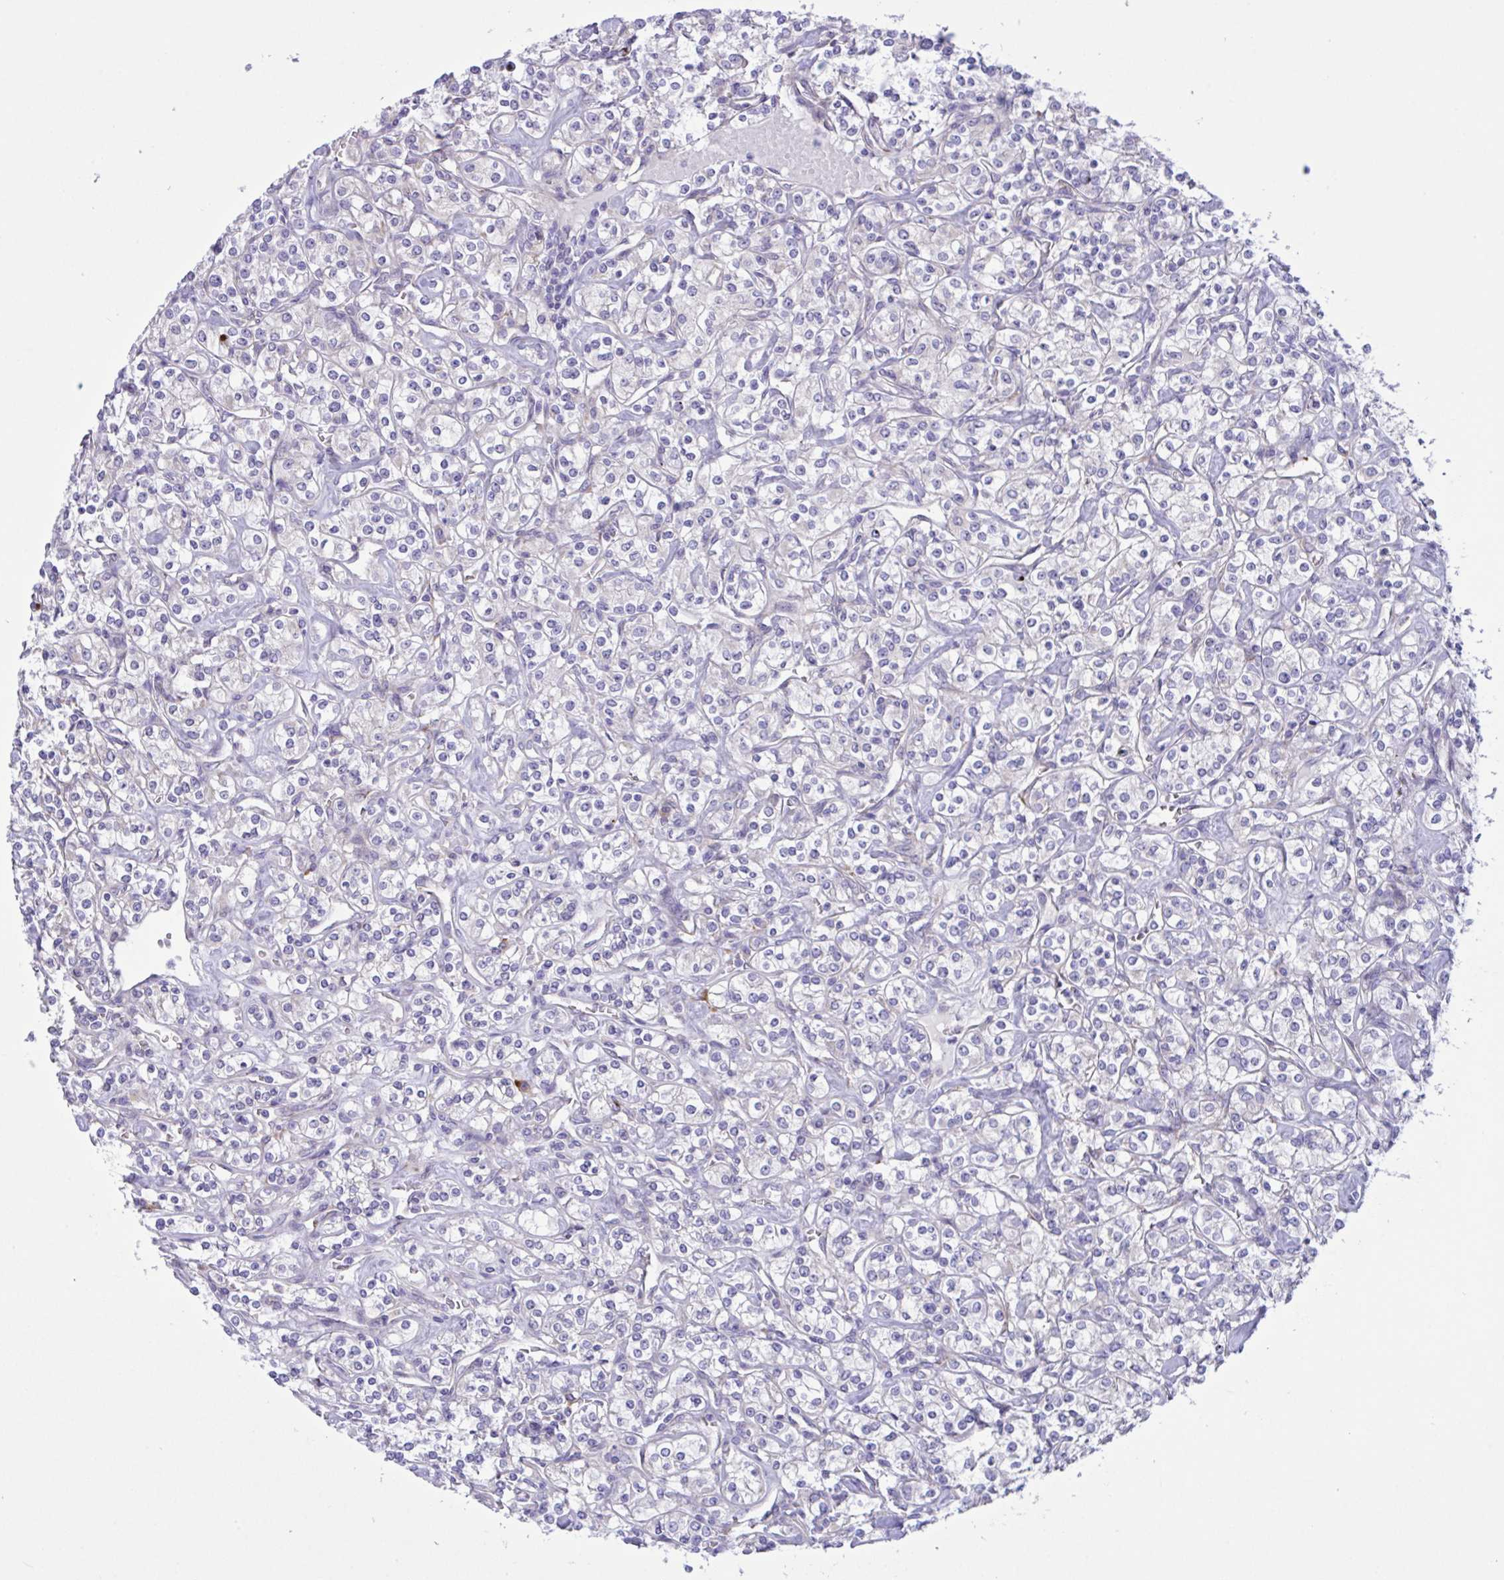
{"staining": {"intensity": "negative", "quantity": "none", "location": "none"}, "tissue": "renal cancer", "cell_type": "Tumor cells", "image_type": "cancer", "snomed": [{"axis": "morphology", "description": "Adenocarcinoma, NOS"}, {"axis": "topography", "description": "Kidney"}], "caption": "Immunohistochemical staining of human adenocarcinoma (renal) displays no significant positivity in tumor cells.", "gene": "DSC3", "patient": {"sex": "male", "age": 77}}